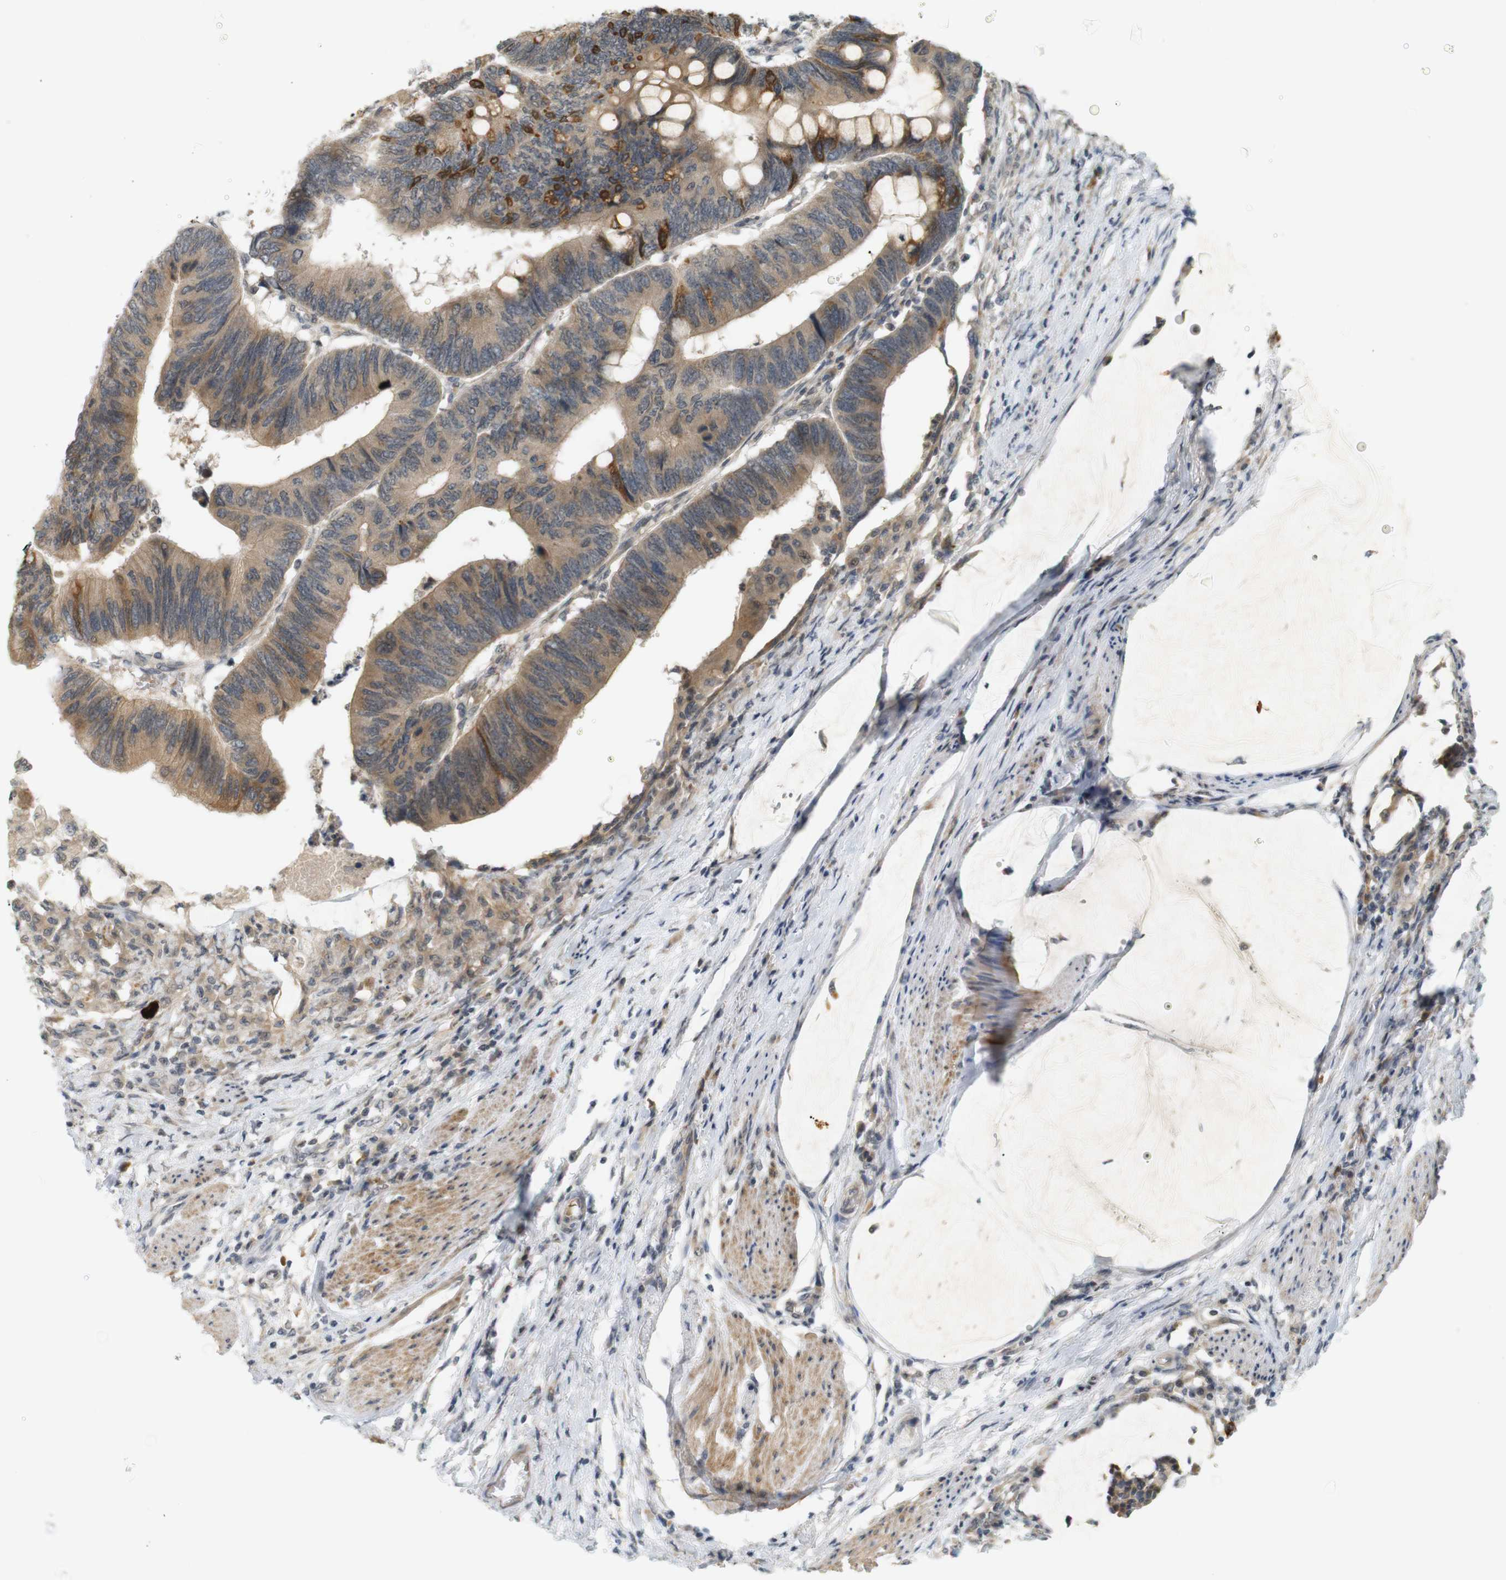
{"staining": {"intensity": "moderate", "quantity": ">75%", "location": "cytoplasmic/membranous"}, "tissue": "colorectal cancer", "cell_type": "Tumor cells", "image_type": "cancer", "snomed": [{"axis": "morphology", "description": "Normal tissue, NOS"}, {"axis": "morphology", "description": "Adenocarcinoma, NOS"}, {"axis": "topography", "description": "Rectum"}, {"axis": "topography", "description": "Peripheral nerve tissue"}], "caption": "Protein staining demonstrates moderate cytoplasmic/membranous expression in approximately >75% of tumor cells in colorectal cancer (adenocarcinoma).", "gene": "SOCS6", "patient": {"sex": "male", "age": 92}}